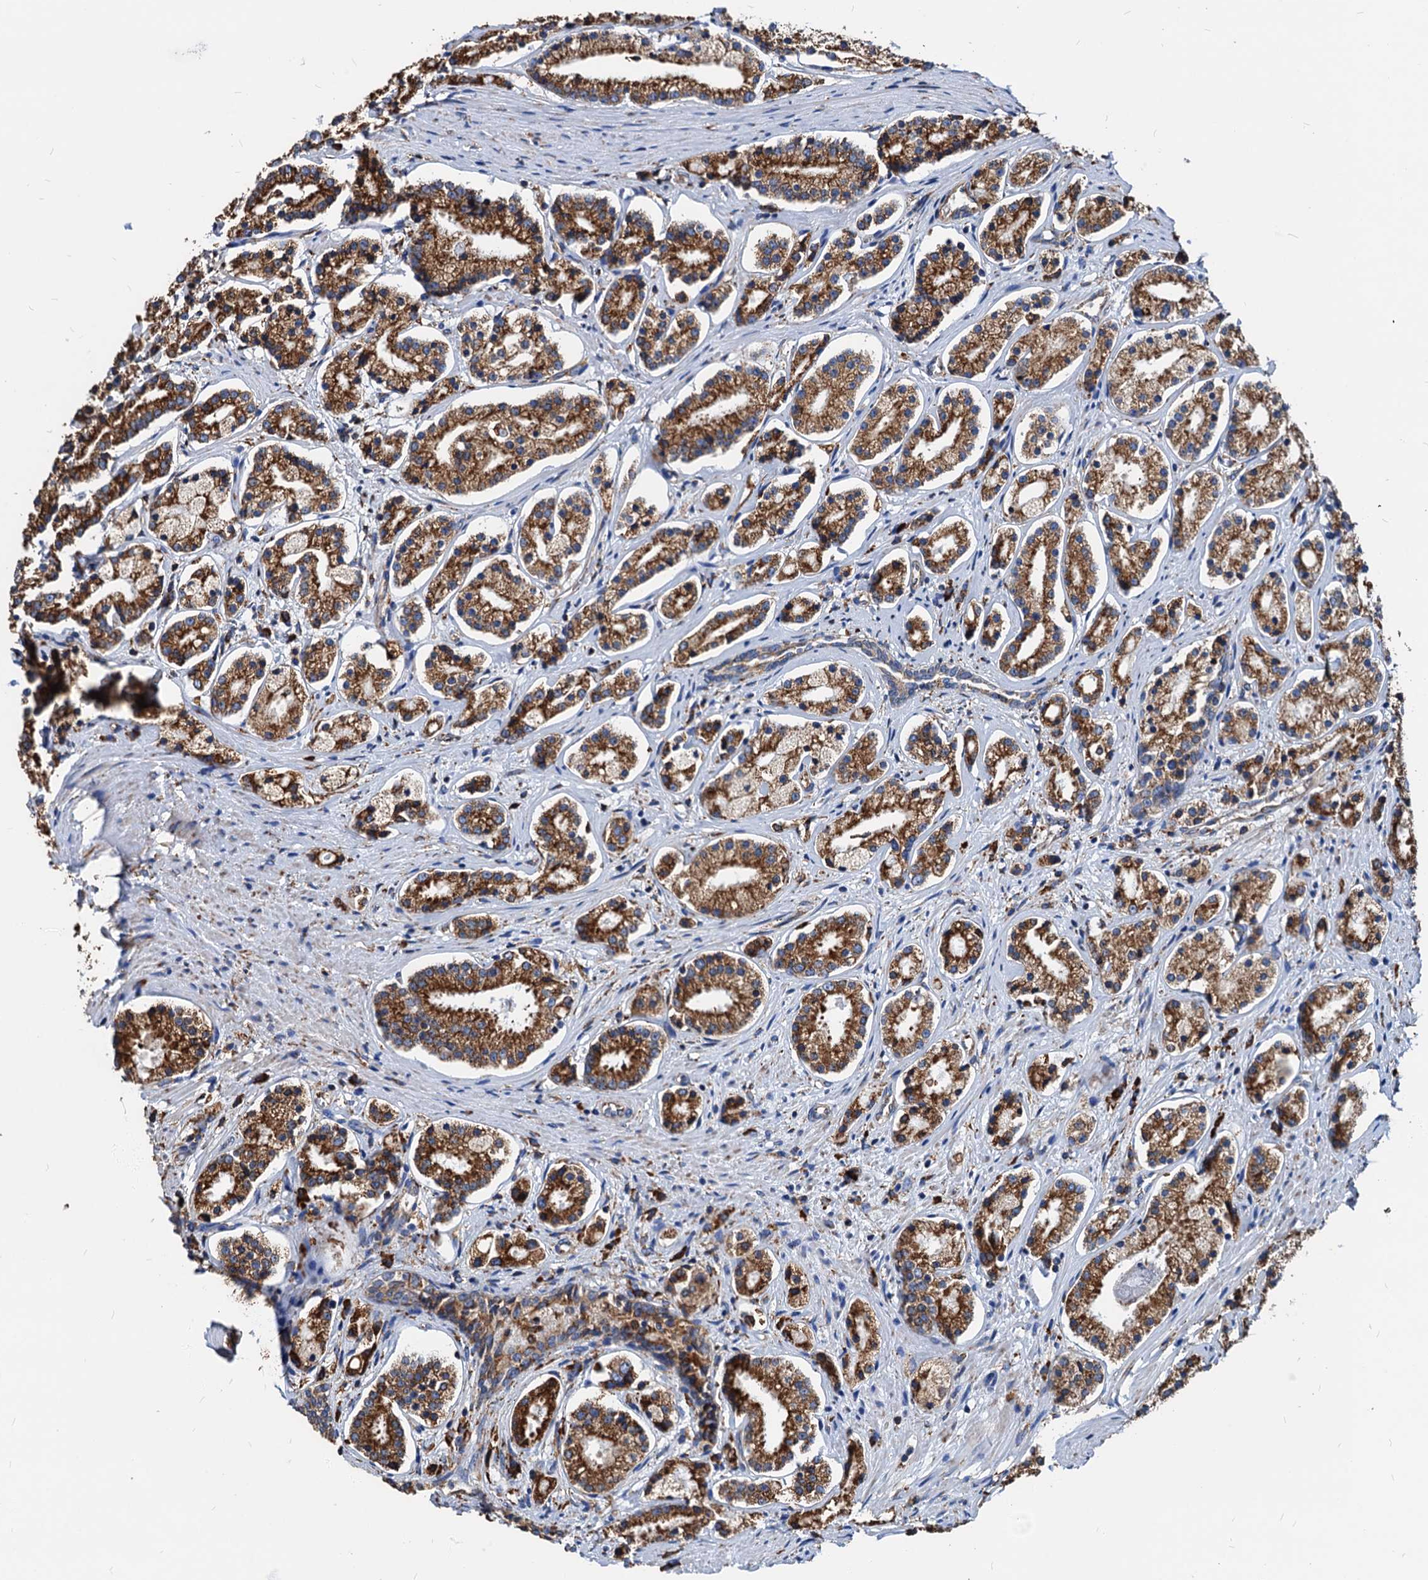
{"staining": {"intensity": "moderate", "quantity": ">75%", "location": "cytoplasmic/membranous"}, "tissue": "prostate cancer", "cell_type": "Tumor cells", "image_type": "cancer", "snomed": [{"axis": "morphology", "description": "Adenocarcinoma, High grade"}, {"axis": "topography", "description": "Prostate"}], "caption": "DAB (3,3'-diaminobenzidine) immunohistochemical staining of human prostate high-grade adenocarcinoma demonstrates moderate cytoplasmic/membranous protein expression in approximately >75% of tumor cells. (DAB (3,3'-diaminobenzidine) IHC, brown staining for protein, blue staining for nuclei).", "gene": "HSPA5", "patient": {"sex": "male", "age": 69}}